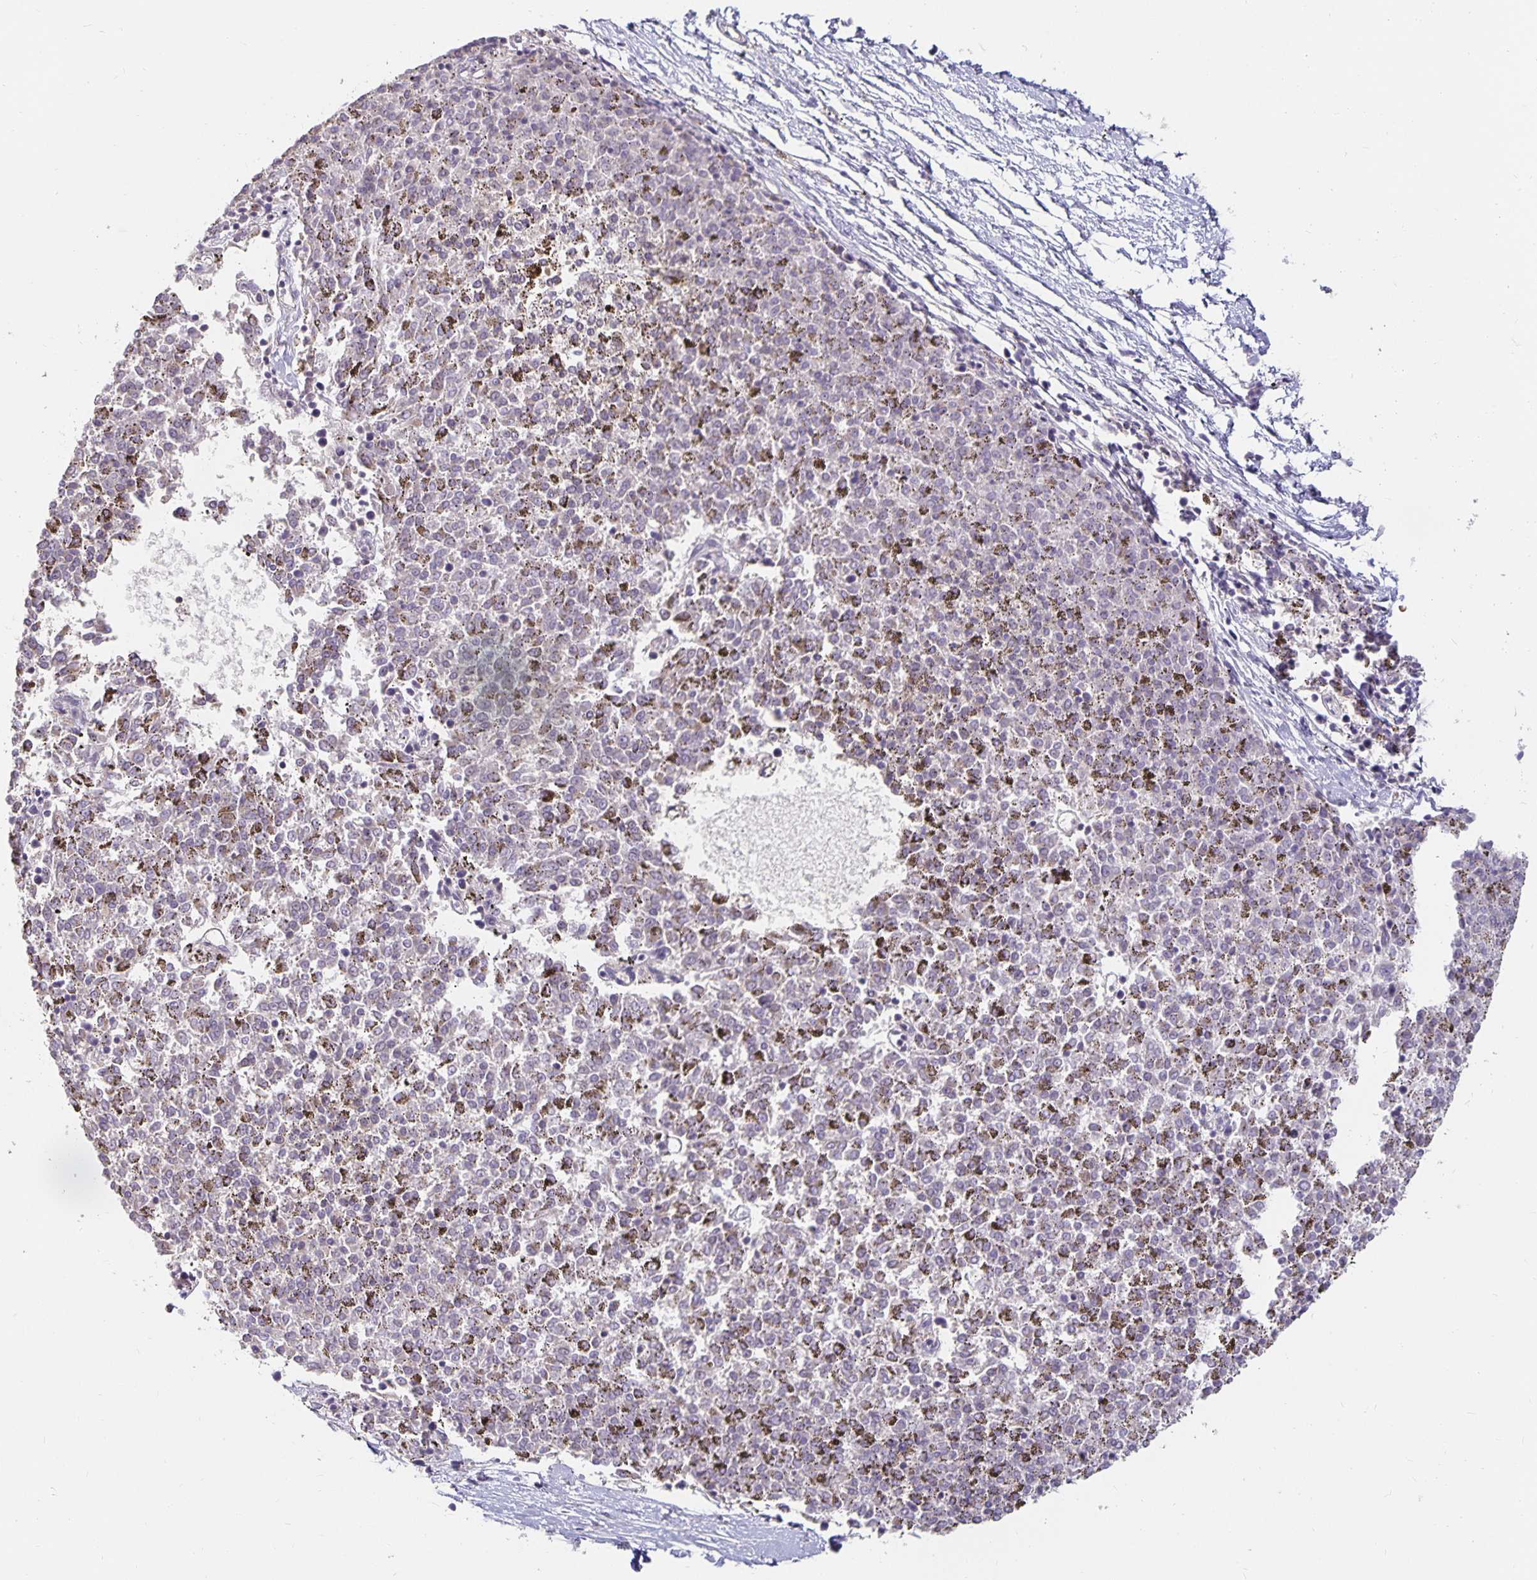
{"staining": {"intensity": "negative", "quantity": "none", "location": "none"}, "tissue": "melanoma", "cell_type": "Tumor cells", "image_type": "cancer", "snomed": [{"axis": "morphology", "description": "Malignant melanoma, NOS"}, {"axis": "topography", "description": "Skin"}], "caption": "There is no significant positivity in tumor cells of malignant melanoma.", "gene": "CST6", "patient": {"sex": "female", "age": 72}}